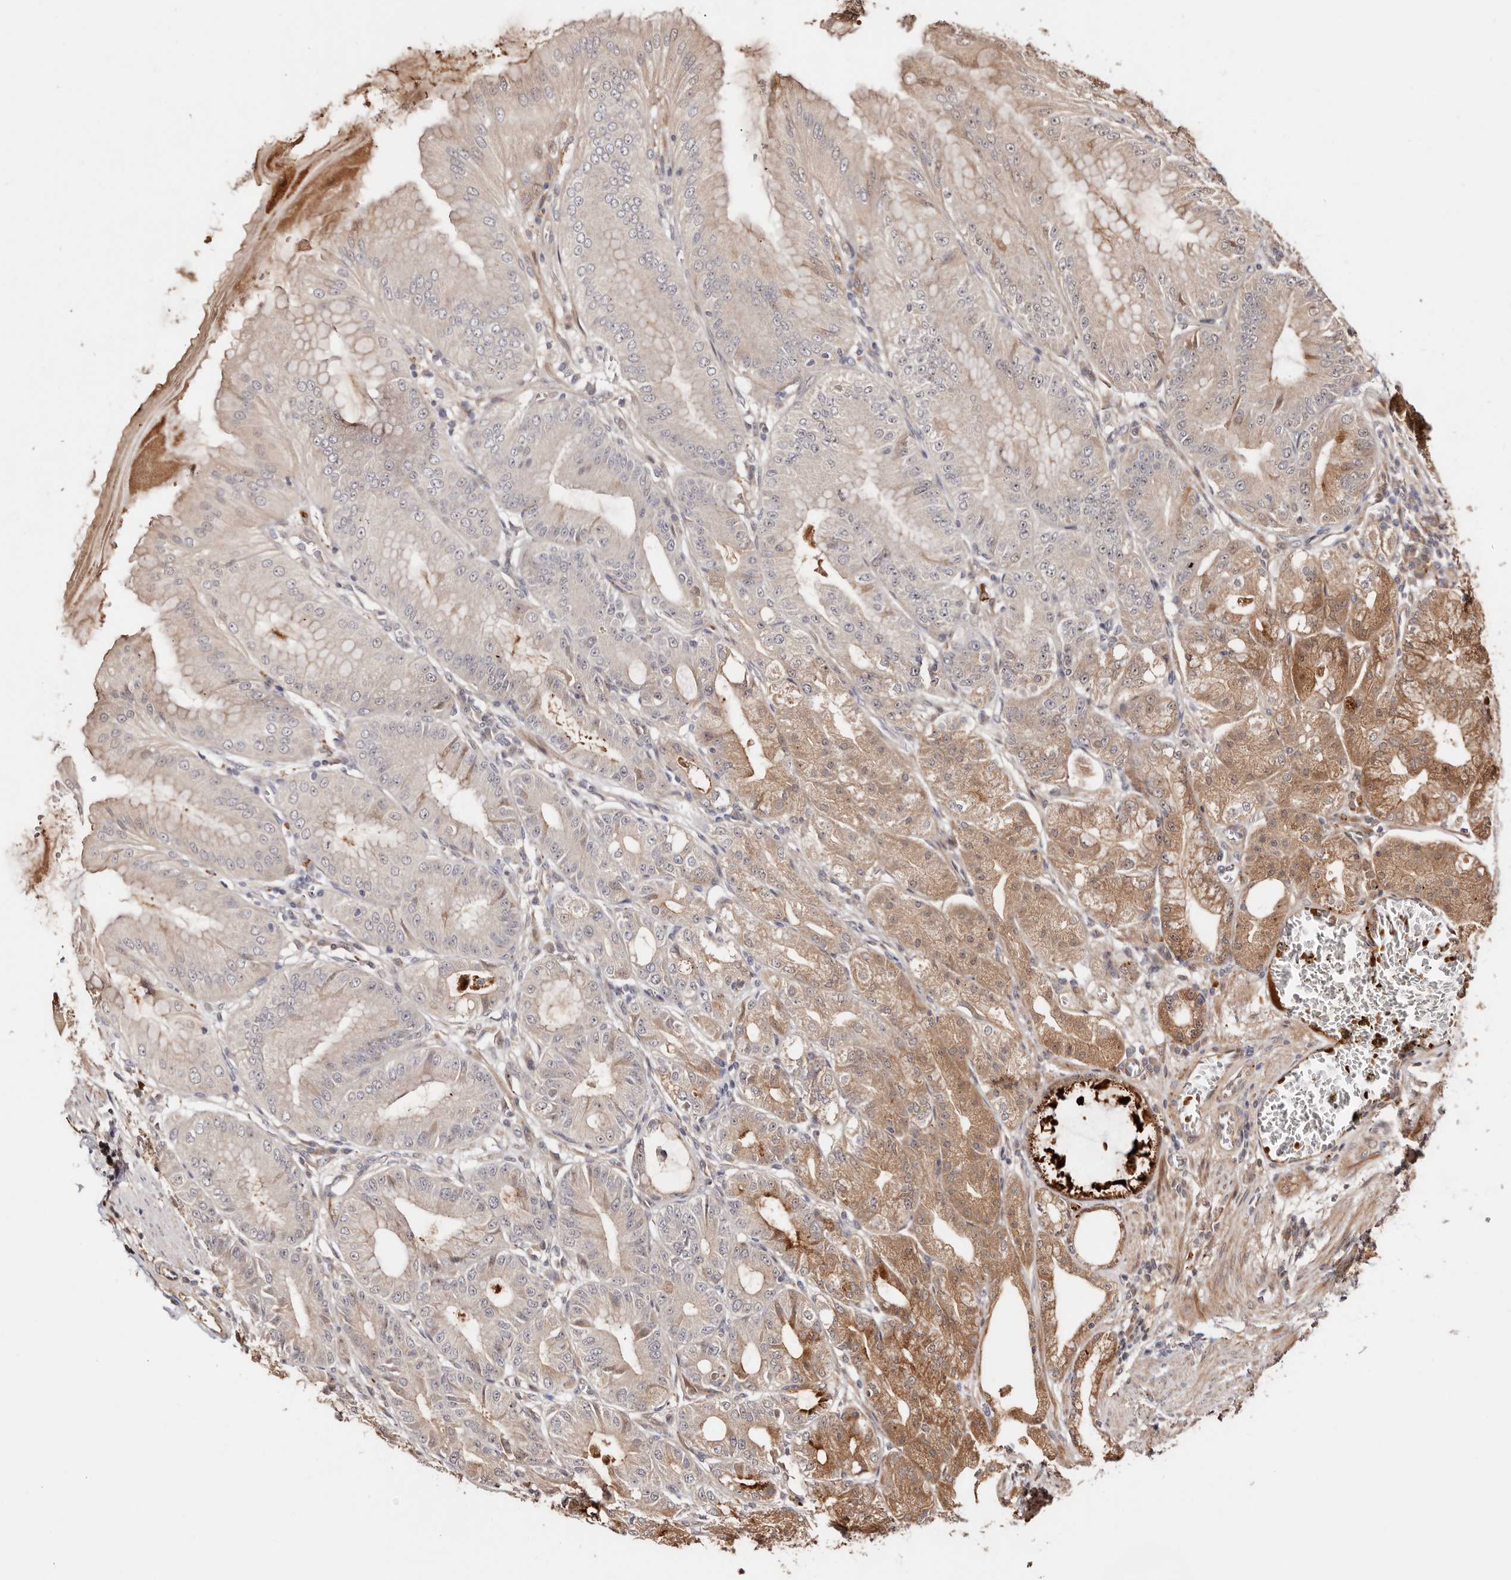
{"staining": {"intensity": "moderate", "quantity": "25%-75%", "location": "cytoplasmic/membranous"}, "tissue": "stomach", "cell_type": "Glandular cells", "image_type": "normal", "snomed": [{"axis": "morphology", "description": "Normal tissue, NOS"}, {"axis": "topography", "description": "Stomach, lower"}], "caption": "Moderate cytoplasmic/membranous staining for a protein is identified in approximately 25%-75% of glandular cells of benign stomach using IHC.", "gene": "PTPN22", "patient": {"sex": "male", "age": 71}}